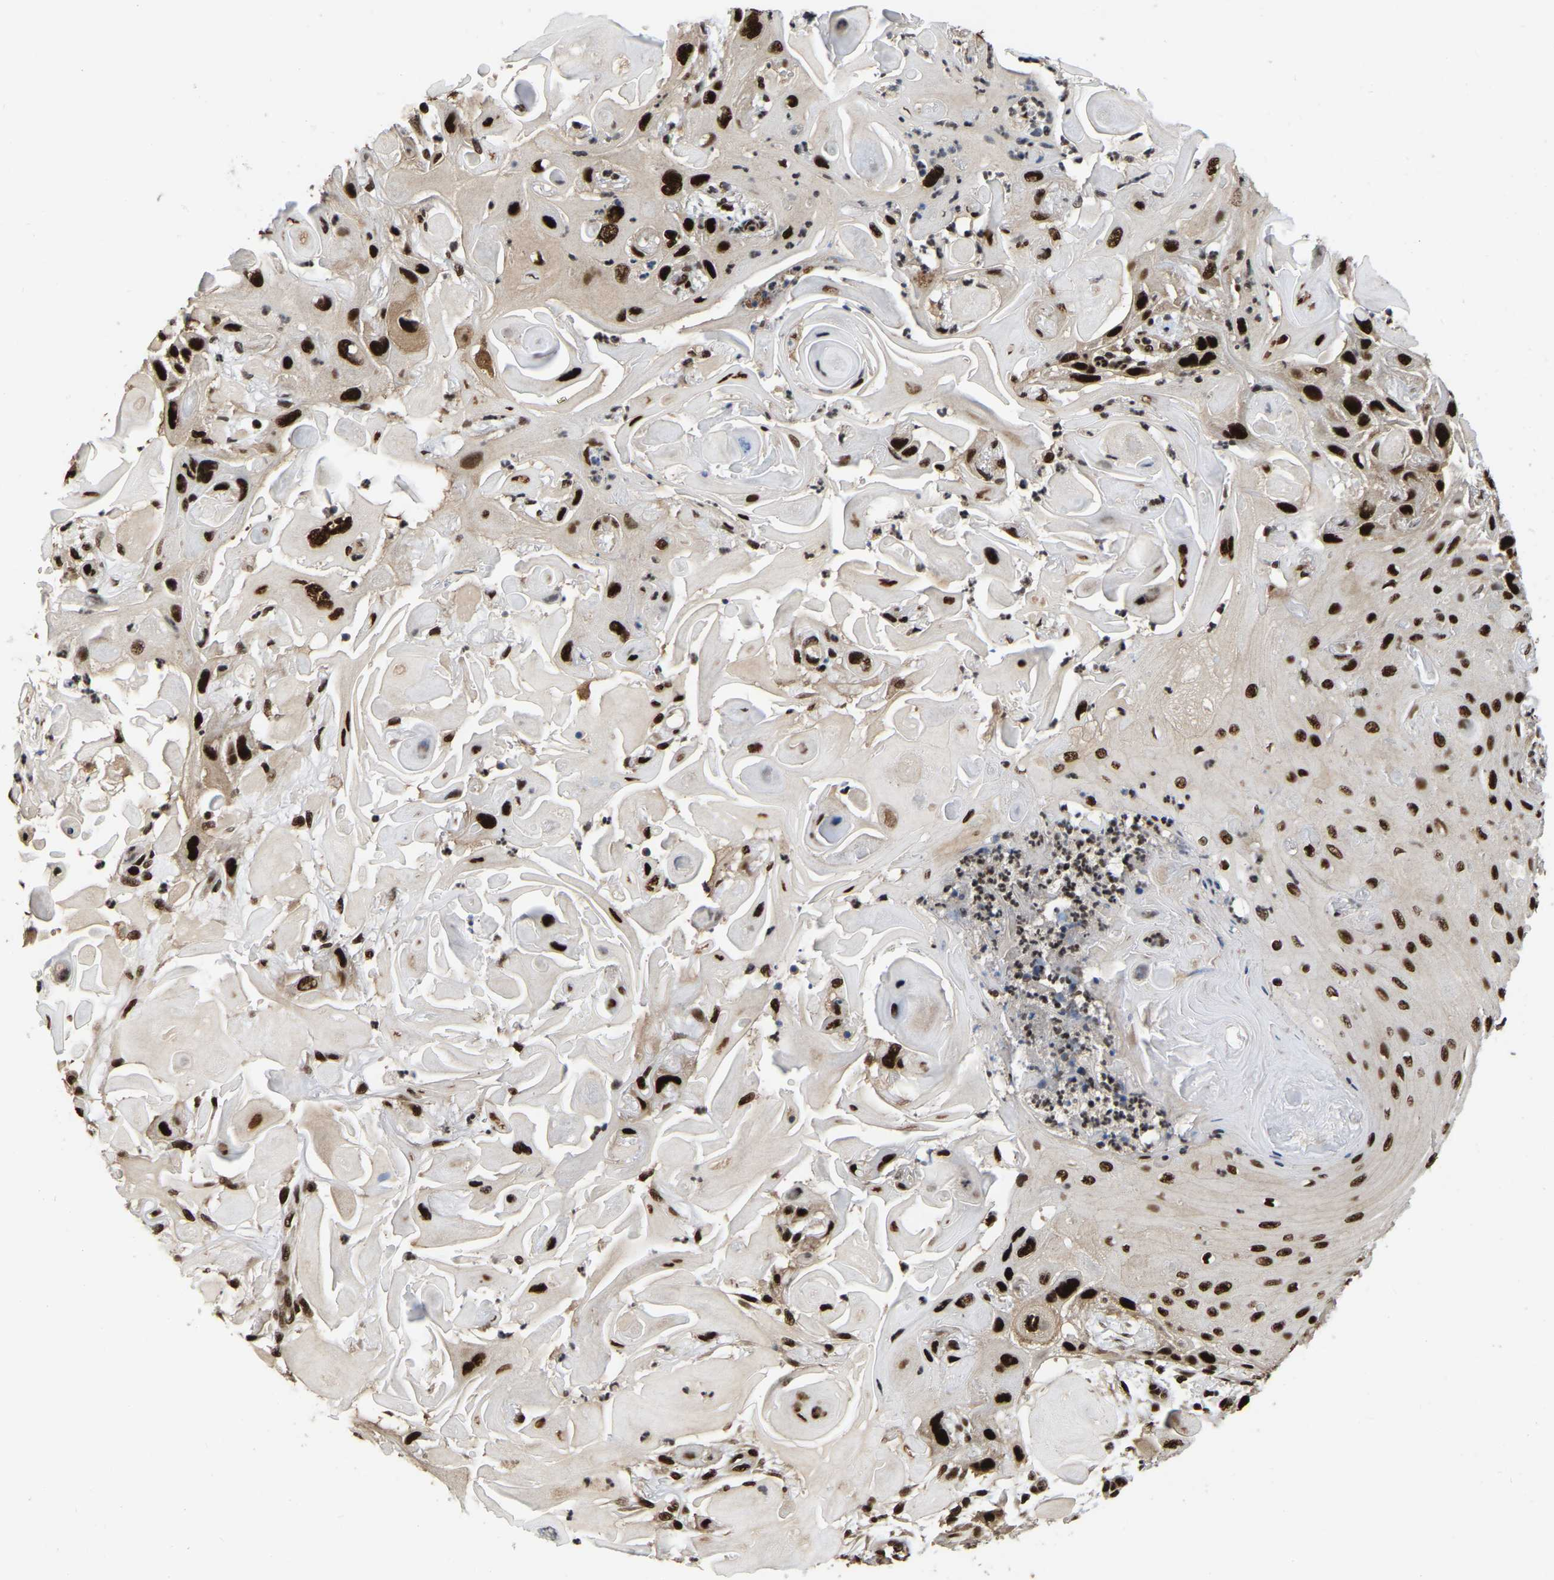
{"staining": {"intensity": "strong", "quantity": ">75%", "location": "nuclear"}, "tissue": "skin cancer", "cell_type": "Tumor cells", "image_type": "cancer", "snomed": [{"axis": "morphology", "description": "Squamous cell carcinoma, NOS"}, {"axis": "topography", "description": "Skin"}], "caption": "This image demonstrates skin cancer (squamous cell carcinoma) stained with immunohistochemistry to label a protein in brown. The nuclear of tumor cells show strong positivity for the protein. Nuclei are counter-stained blue.", "gene": "TBL1XR1", "patient": {"sex": "female", "age": 77}}